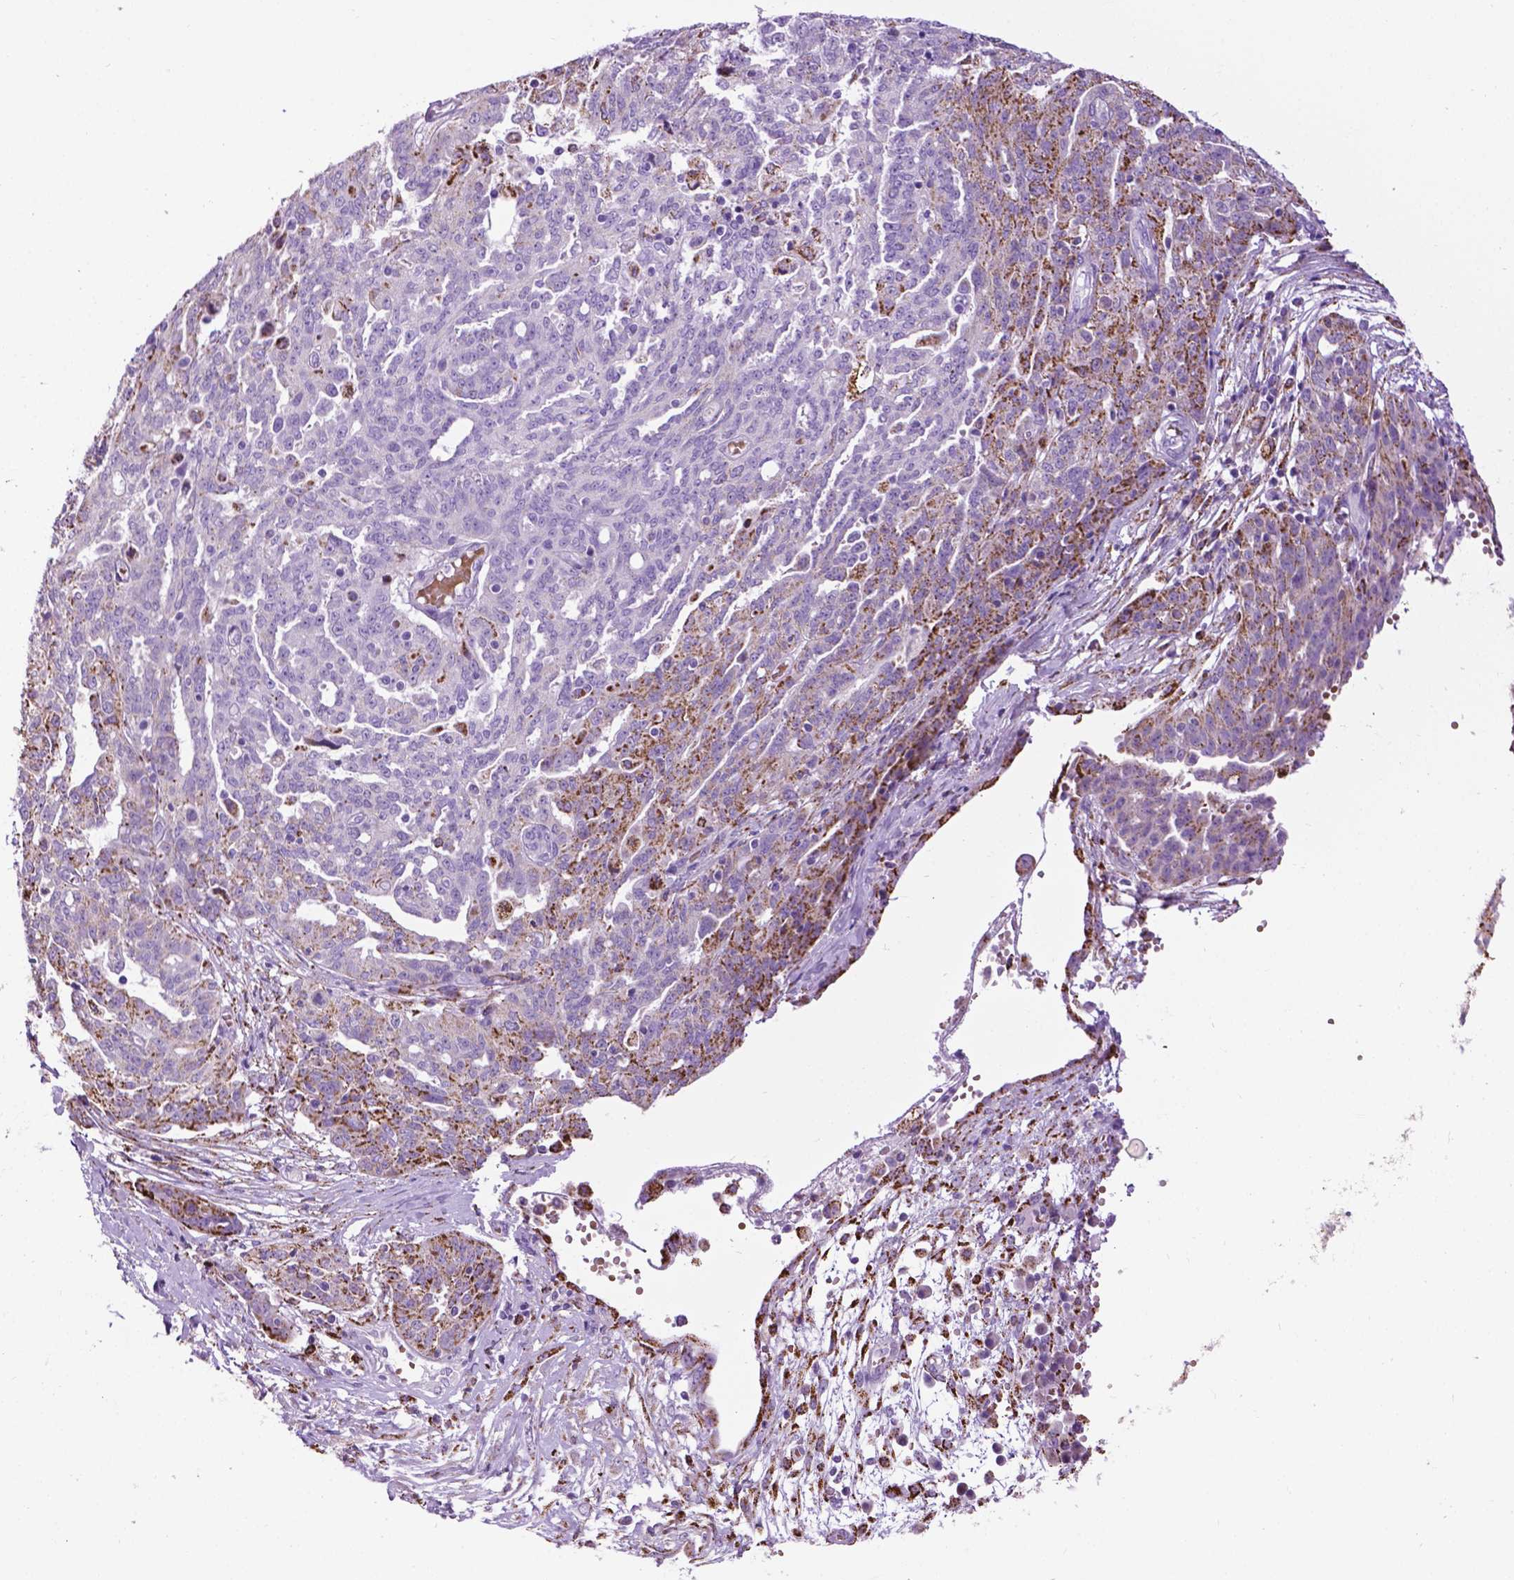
{"staining": {"intensity": "negative", "quantity": "none", "location": "none"}, "tissue": "ovarian cancer", "cell_type": "Tumor cells", "image_type": "cancer", "snomed": [{"axis": "morphology", "description": "Cystadenocarcinoma, serous, NOS"}, {"axis": "topography", "description": "Ovary"}], "caption": "High power microscopy micrograph of an immunohistochemistry image of serous cystadenocarcinoma (ovarian), revealing no significant positivity in tumor cells. The staining is performed using DAB (3,3'-diaminobenzidine) brown chromogen with nuclei counter-stained in using hematoxylin.", "gene": "TMEM132E", "patient": {"sex": "female", "age": 67}}